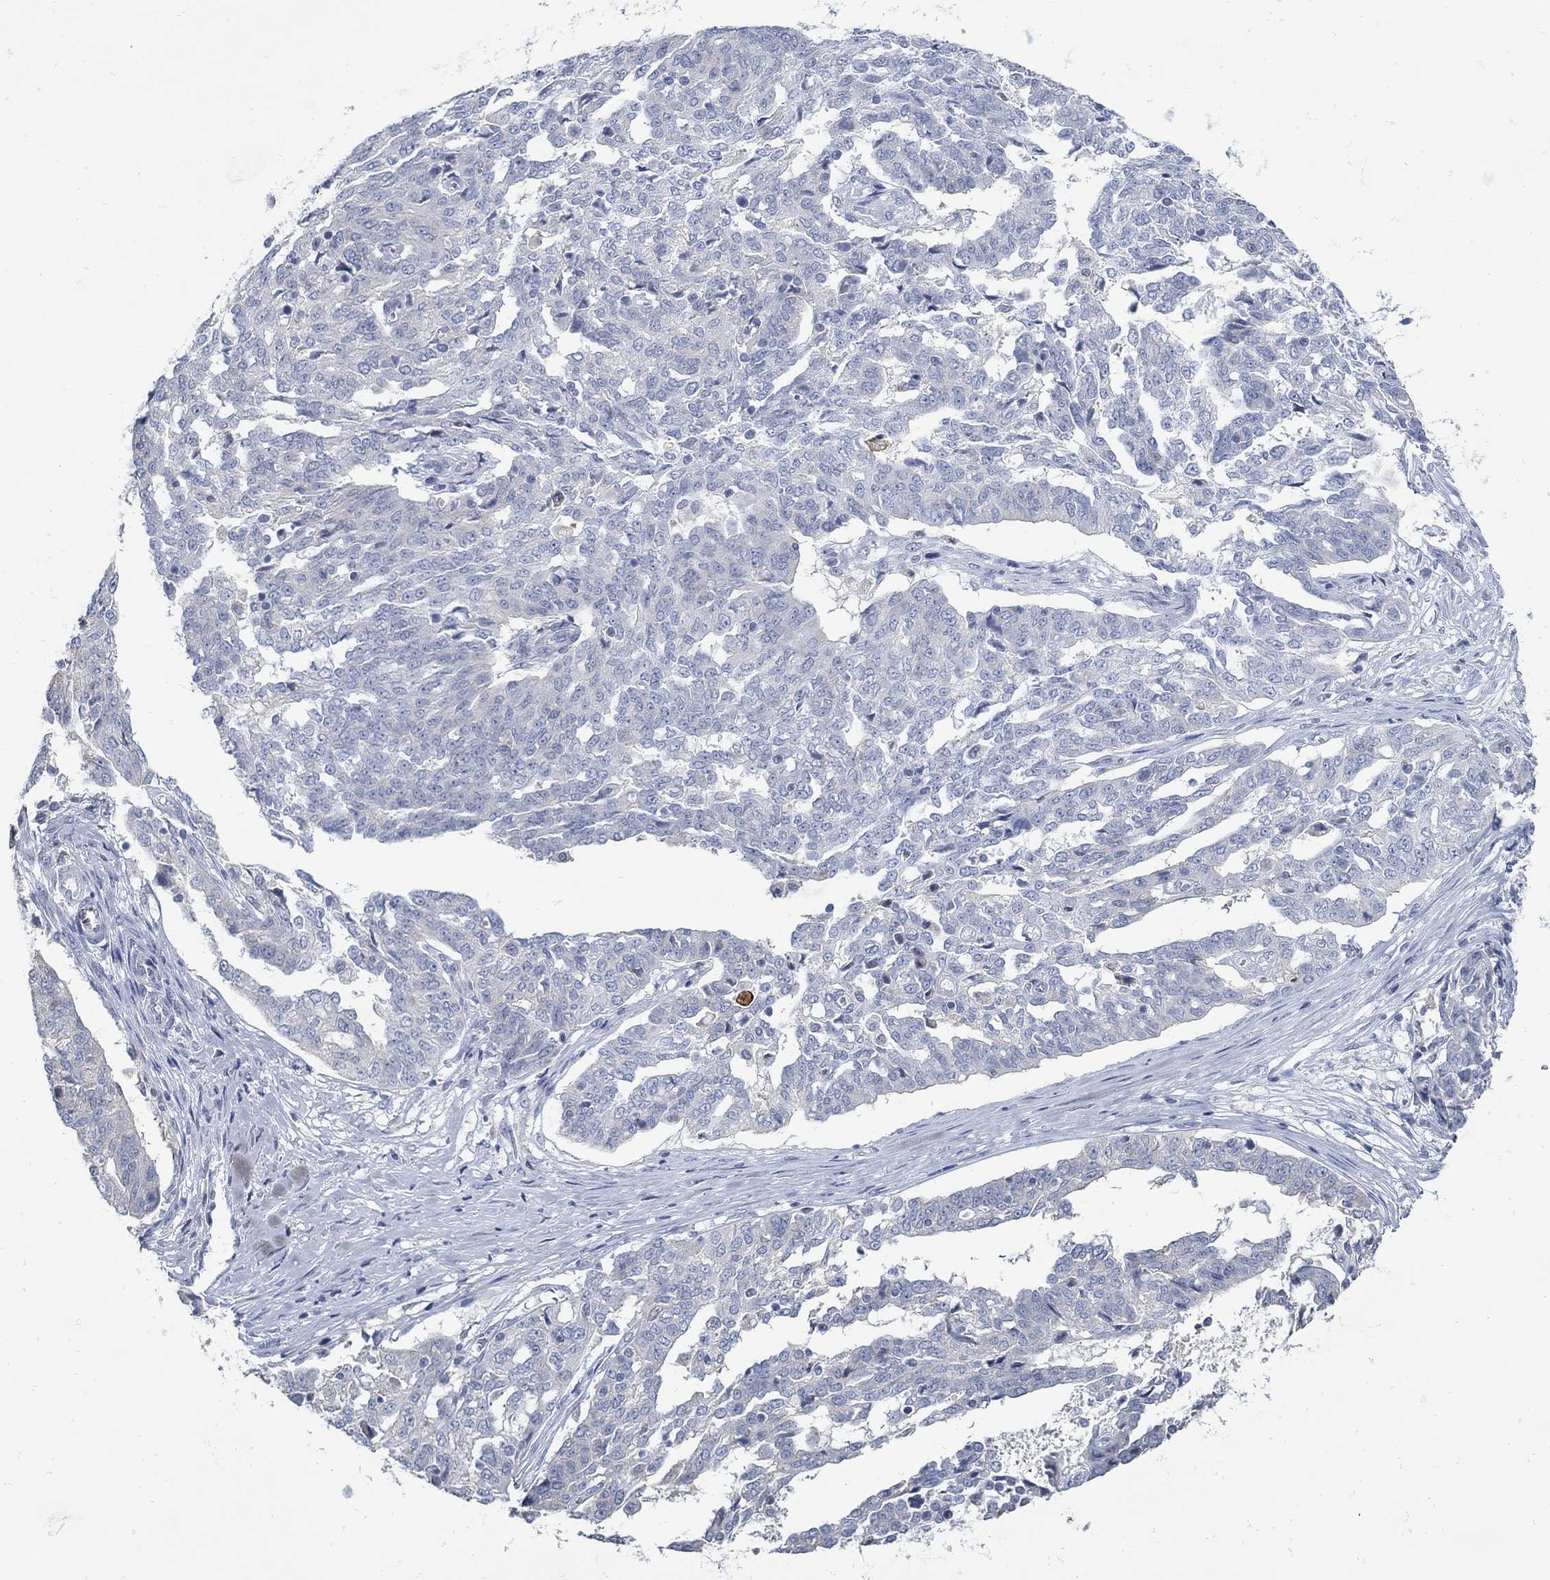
{"staining": {"intensity": "negative", "quantity": "none", "location": "none"}, "tissue": "ovarian cancer", "cell_type": "Tumor cells", "image_type": "cancer", "snomed": [{"axis": "morphology", "description": "Cystadenocarcinoma, serous, NOS"}, {"axis": "topography", "description": "Ovary"}], "caption": "Image shows no protein positivity in tumor cells of ovarian serous cystadenocarcinoma tissue. (Immunohistochemistry (ihc), brightfield microscopy, high magnification).", "gene": "ZFAND4", "patient": {"sex": "female", "age": 67}}